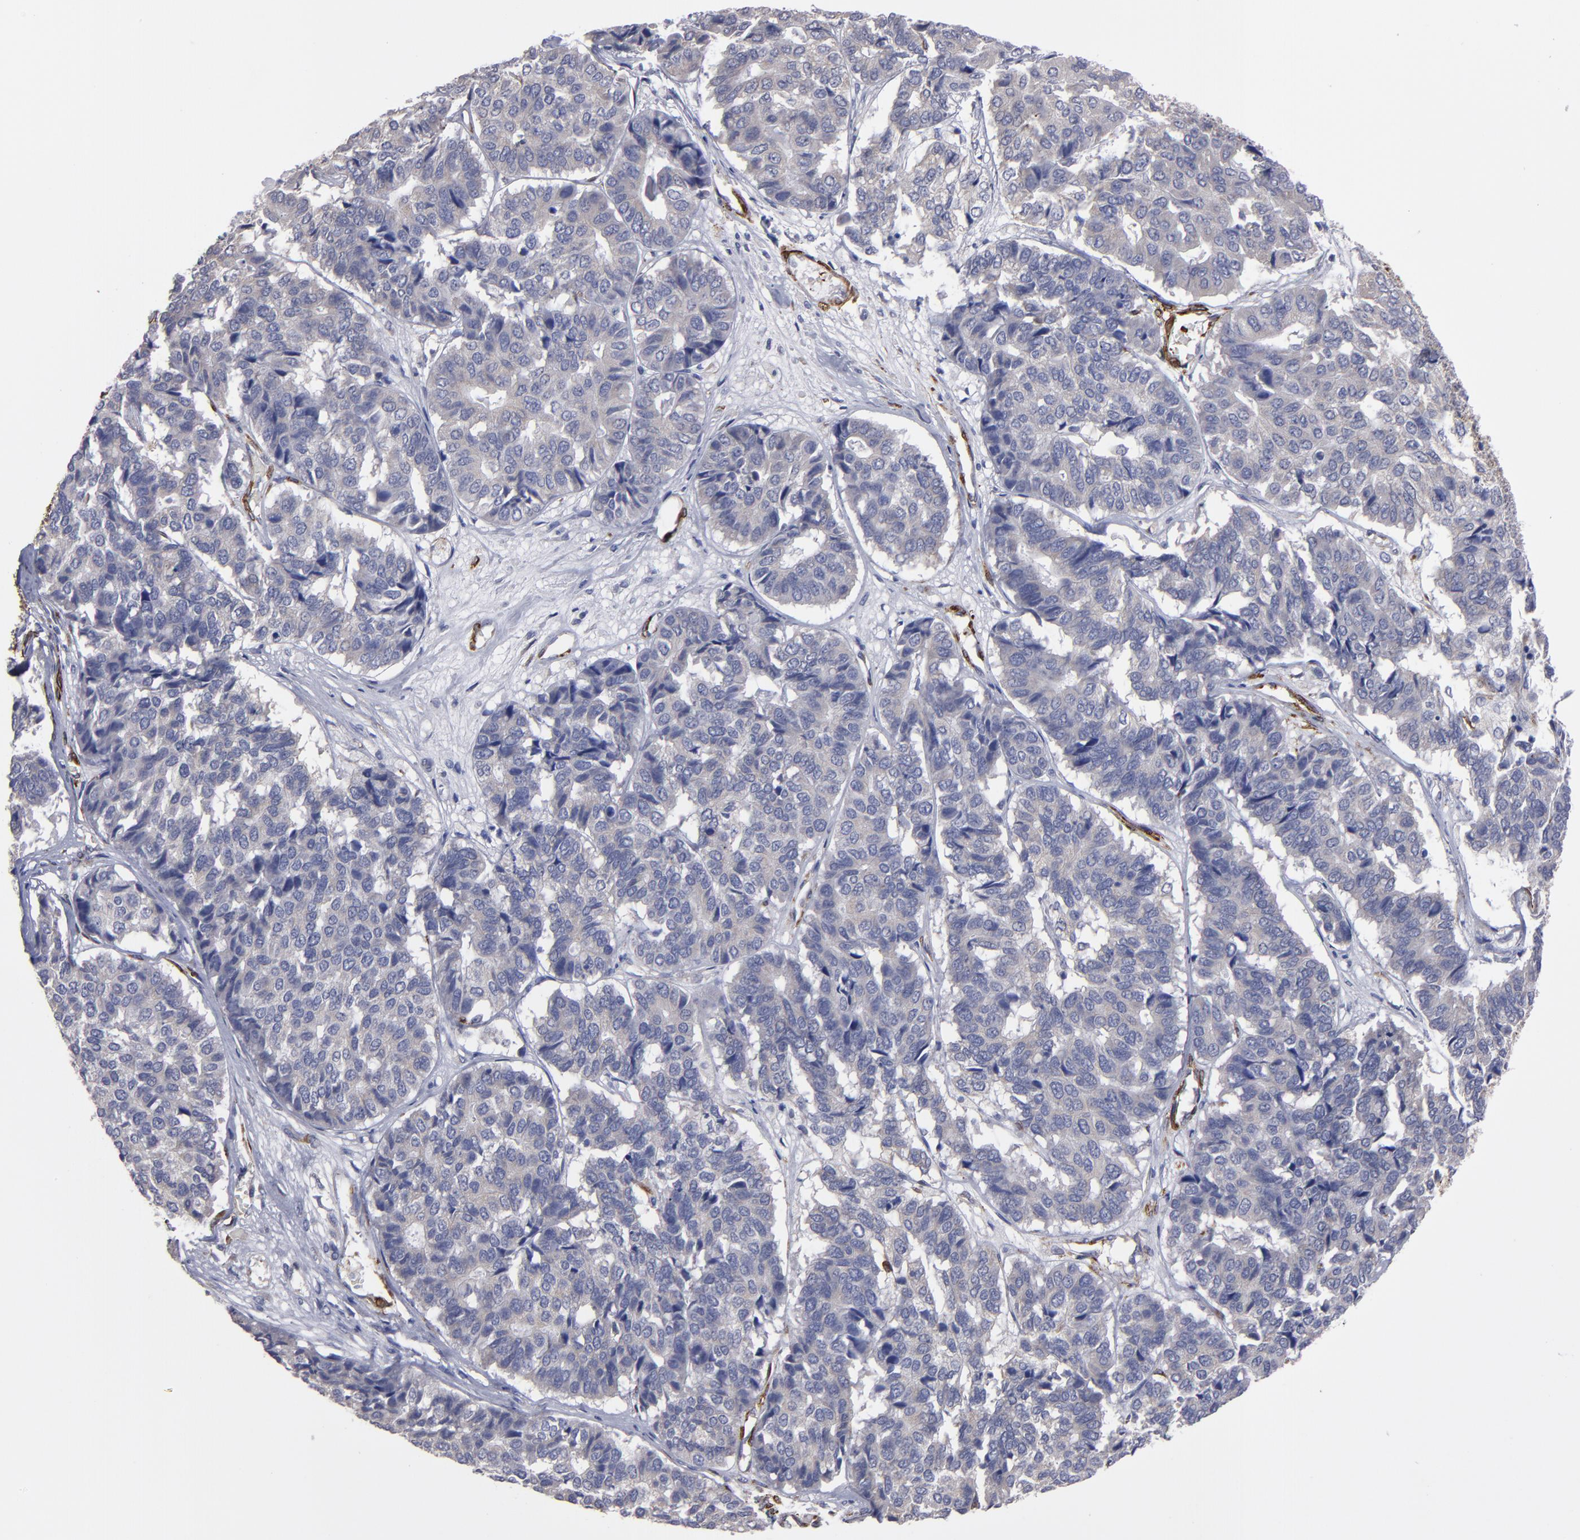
{"staining": {"intensity": "negative", "quantity": "none", "location": "none"}, "tissue": "pancreatic cancer", "cell_type": "Tumor cells", "image_type": "cancer", "snomed": [{"axis": "morphology", "description": "Adenocarcinoma, NOS"}, {"axis": "topography", "description": "Pancreas"}], "caption": "There is no significant positivity in tumor cells of pancreatic cancer (adenocarcinoma). (DAB immunohistochemistry, high magnification).", "gene": "SLMAP", "patient": {"sex": "male", "age": 50}}